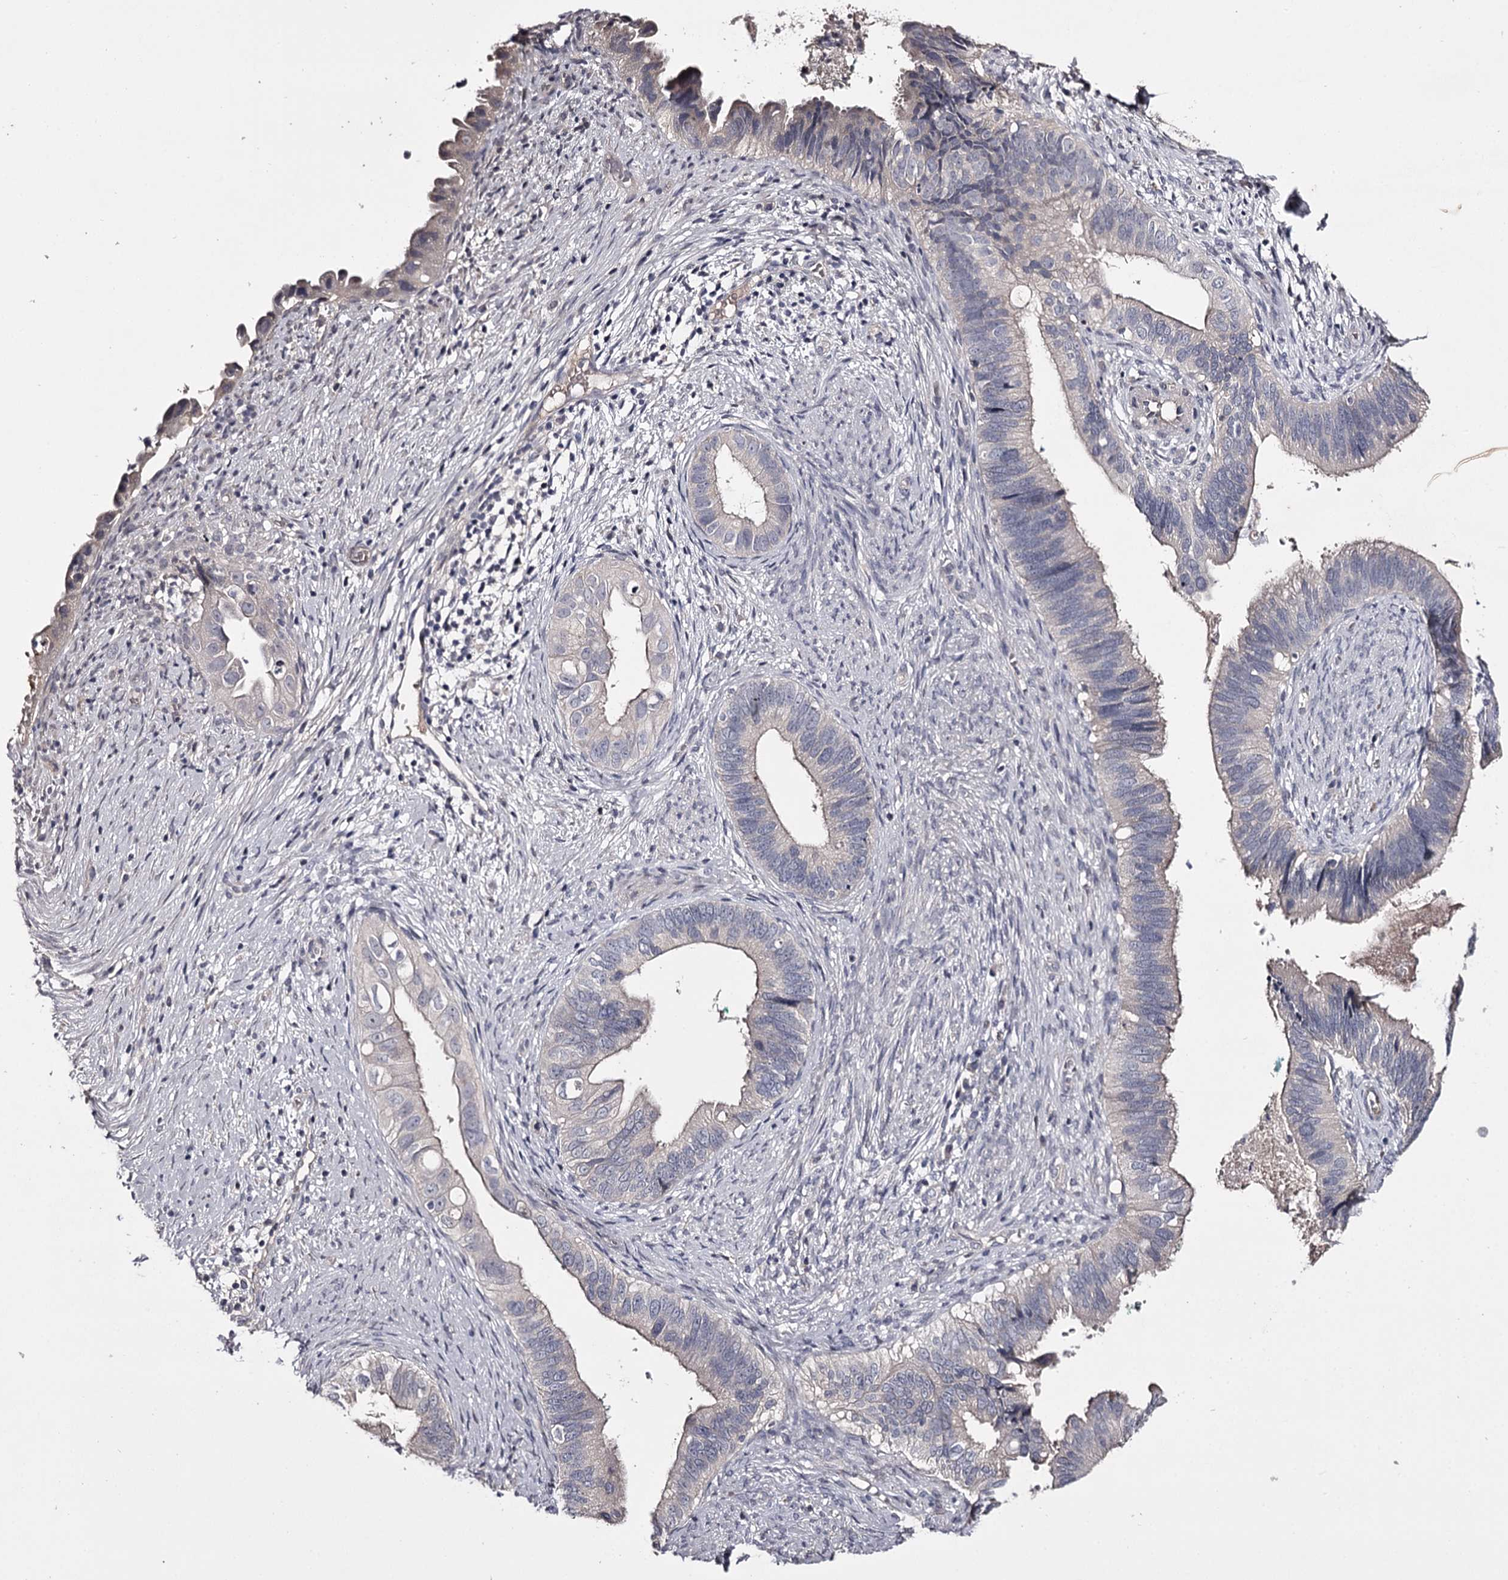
{"staining": {"intensity": "weak", "quantity": "25%-75%", "location": "cytoplasmic/membranous"}, "tissue": "cervical cancer", "cell_type": "Tumor cells", "image_type": "cancer", "snomed": [{"axis": "morphology", "description": "Adenocarcinoma, NOS"}, {"axis": "topography", "description": "Cervix"}], "caption": "Cervical adenocarcinoma tissue displays weak cytoplasmic/membranous positivity in about 25%-75% of tumor cells The protein is stained brown, and the nuclei are stained in blue (DAB IHC with brightfield microscopy, high magnification).", "gene": "PRM2", "patient": {"sex": "female", "age": 42}}